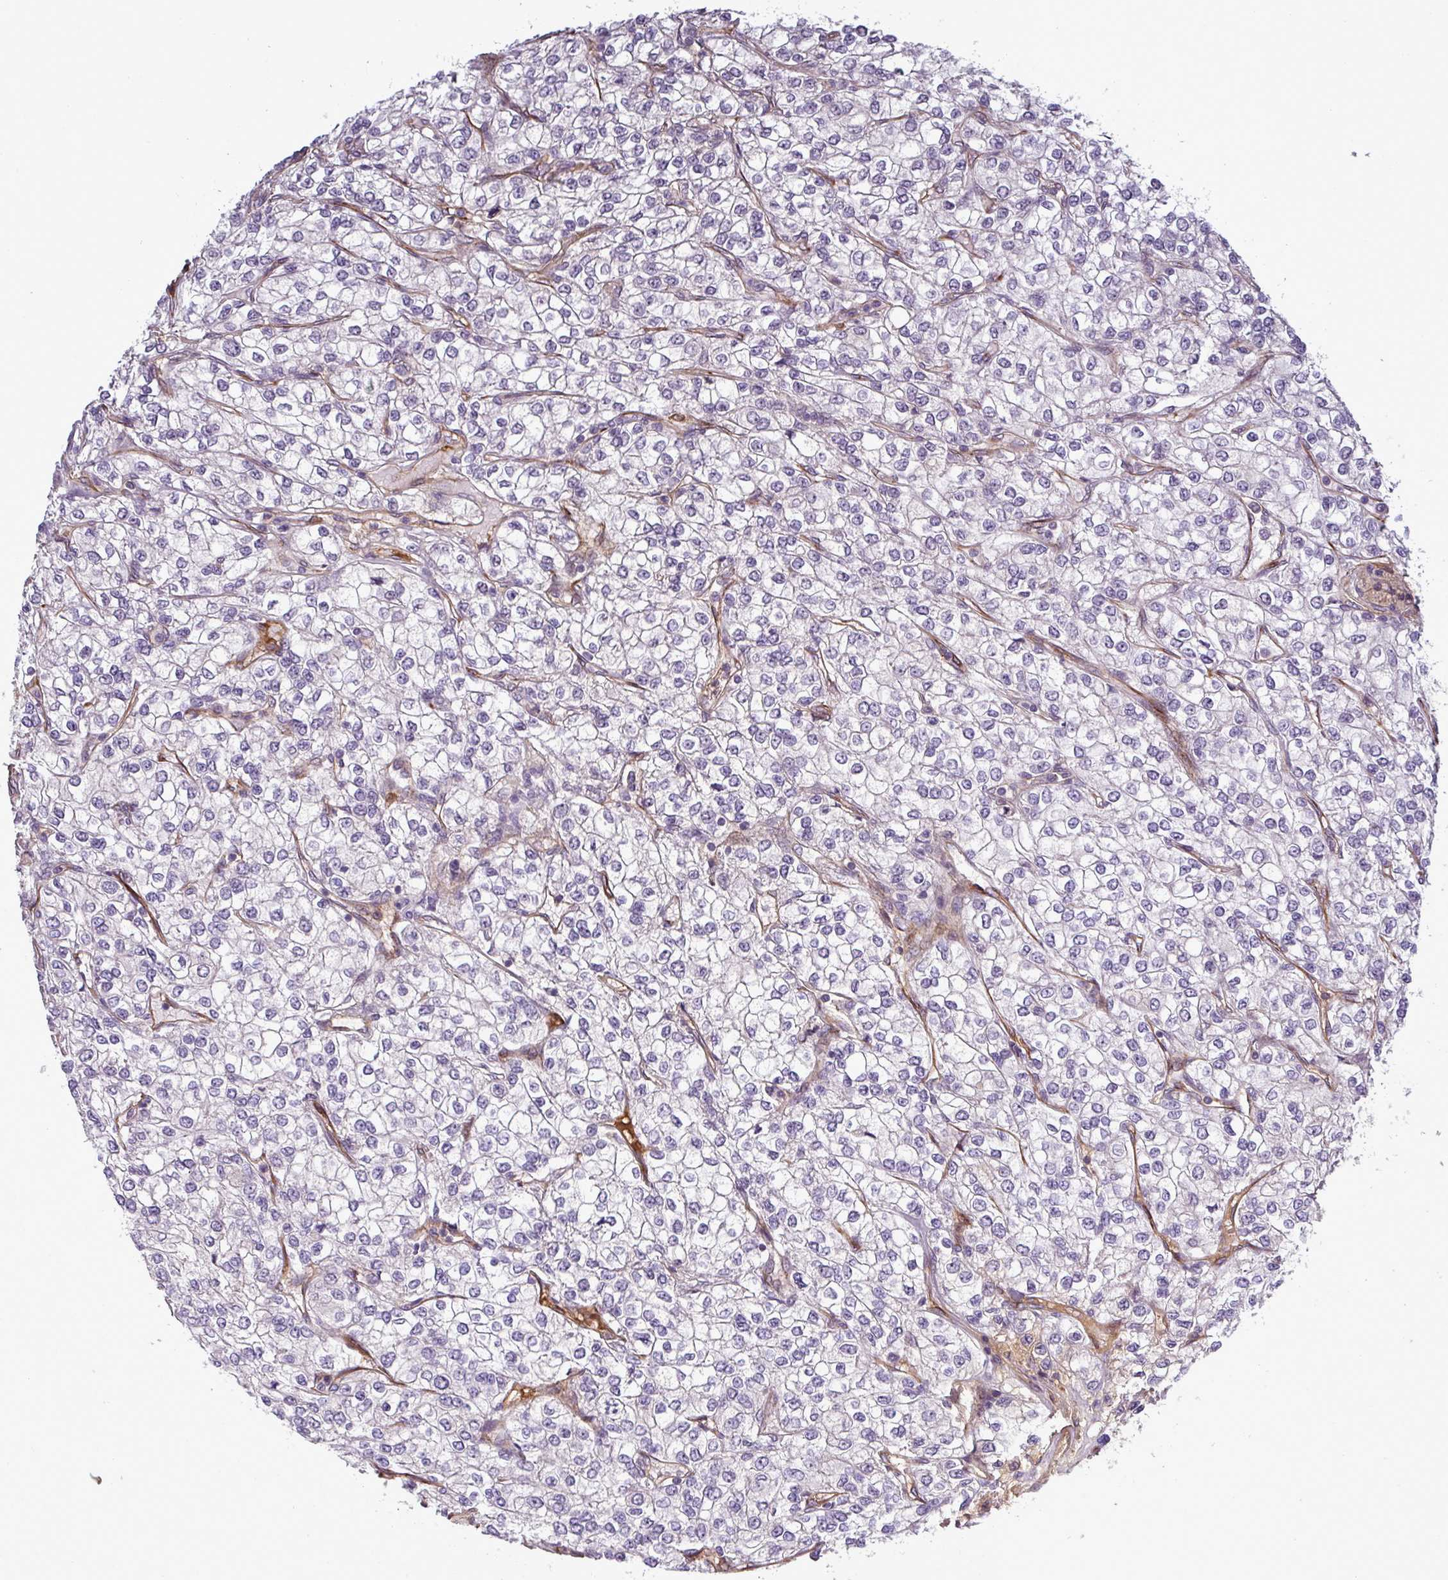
{"staining": {"intensity": "negative", "quantity": "none", "location": "none"}, "tissue": "renal cancer", "cell_type": "Tumor cells", "image_type": "cancer", "snomed": [{"axis": "morphology", "description": "Adenocarcinoma, NOS"}, {"axis": "topography", "description": "Kidney"}], "caption": "Immunohistochemical staining of renal cancer displays no significant positivity in tumor cells.", "gene": "PCDH1", "patient": {"sex": "male", "age": 80}}